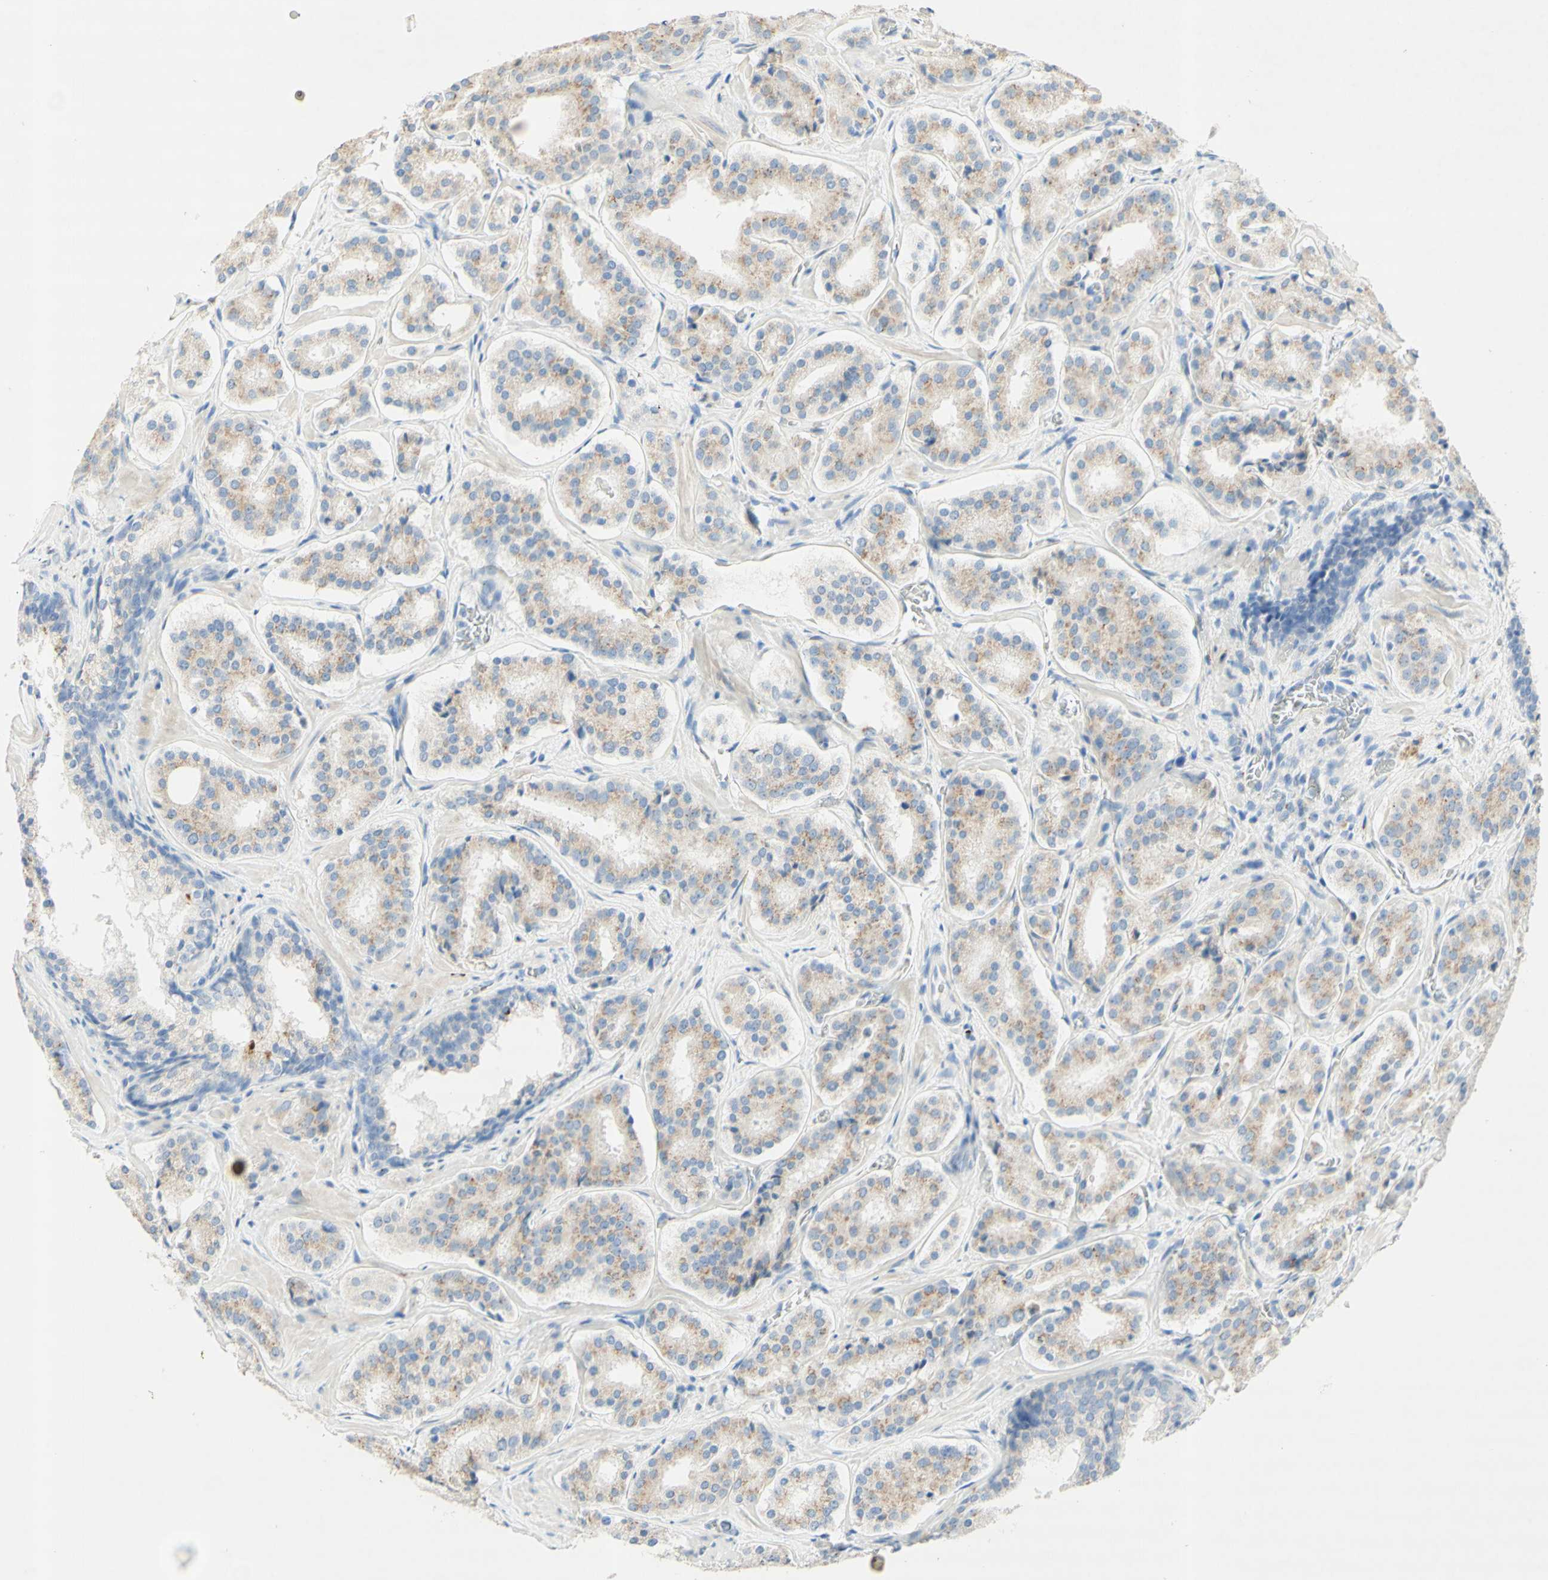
{"staining": {"intensity": "weak", "quantity": ">75%", "location": "cytoplasmic/membranous"}, "tissue": "prostate cancer", "cell_type": "Tumor cells", "image_type": "cancer", "snomed": [{"axis": "morphology", "description": "Adenocarcinoma, High grade"}, {"axis": "topography", "description": "Prostate"}], "caption": "Protein expression analysis of prostate adenocarcinoma (high-grade) displays weak cytoplasmic/membranous expression in approximately >75% of tumor cells. The protein is shown in brown color, while the nuclei are stained blue.", "gene": "MANEA", "patient": {"sex": "male", "age": 60}}